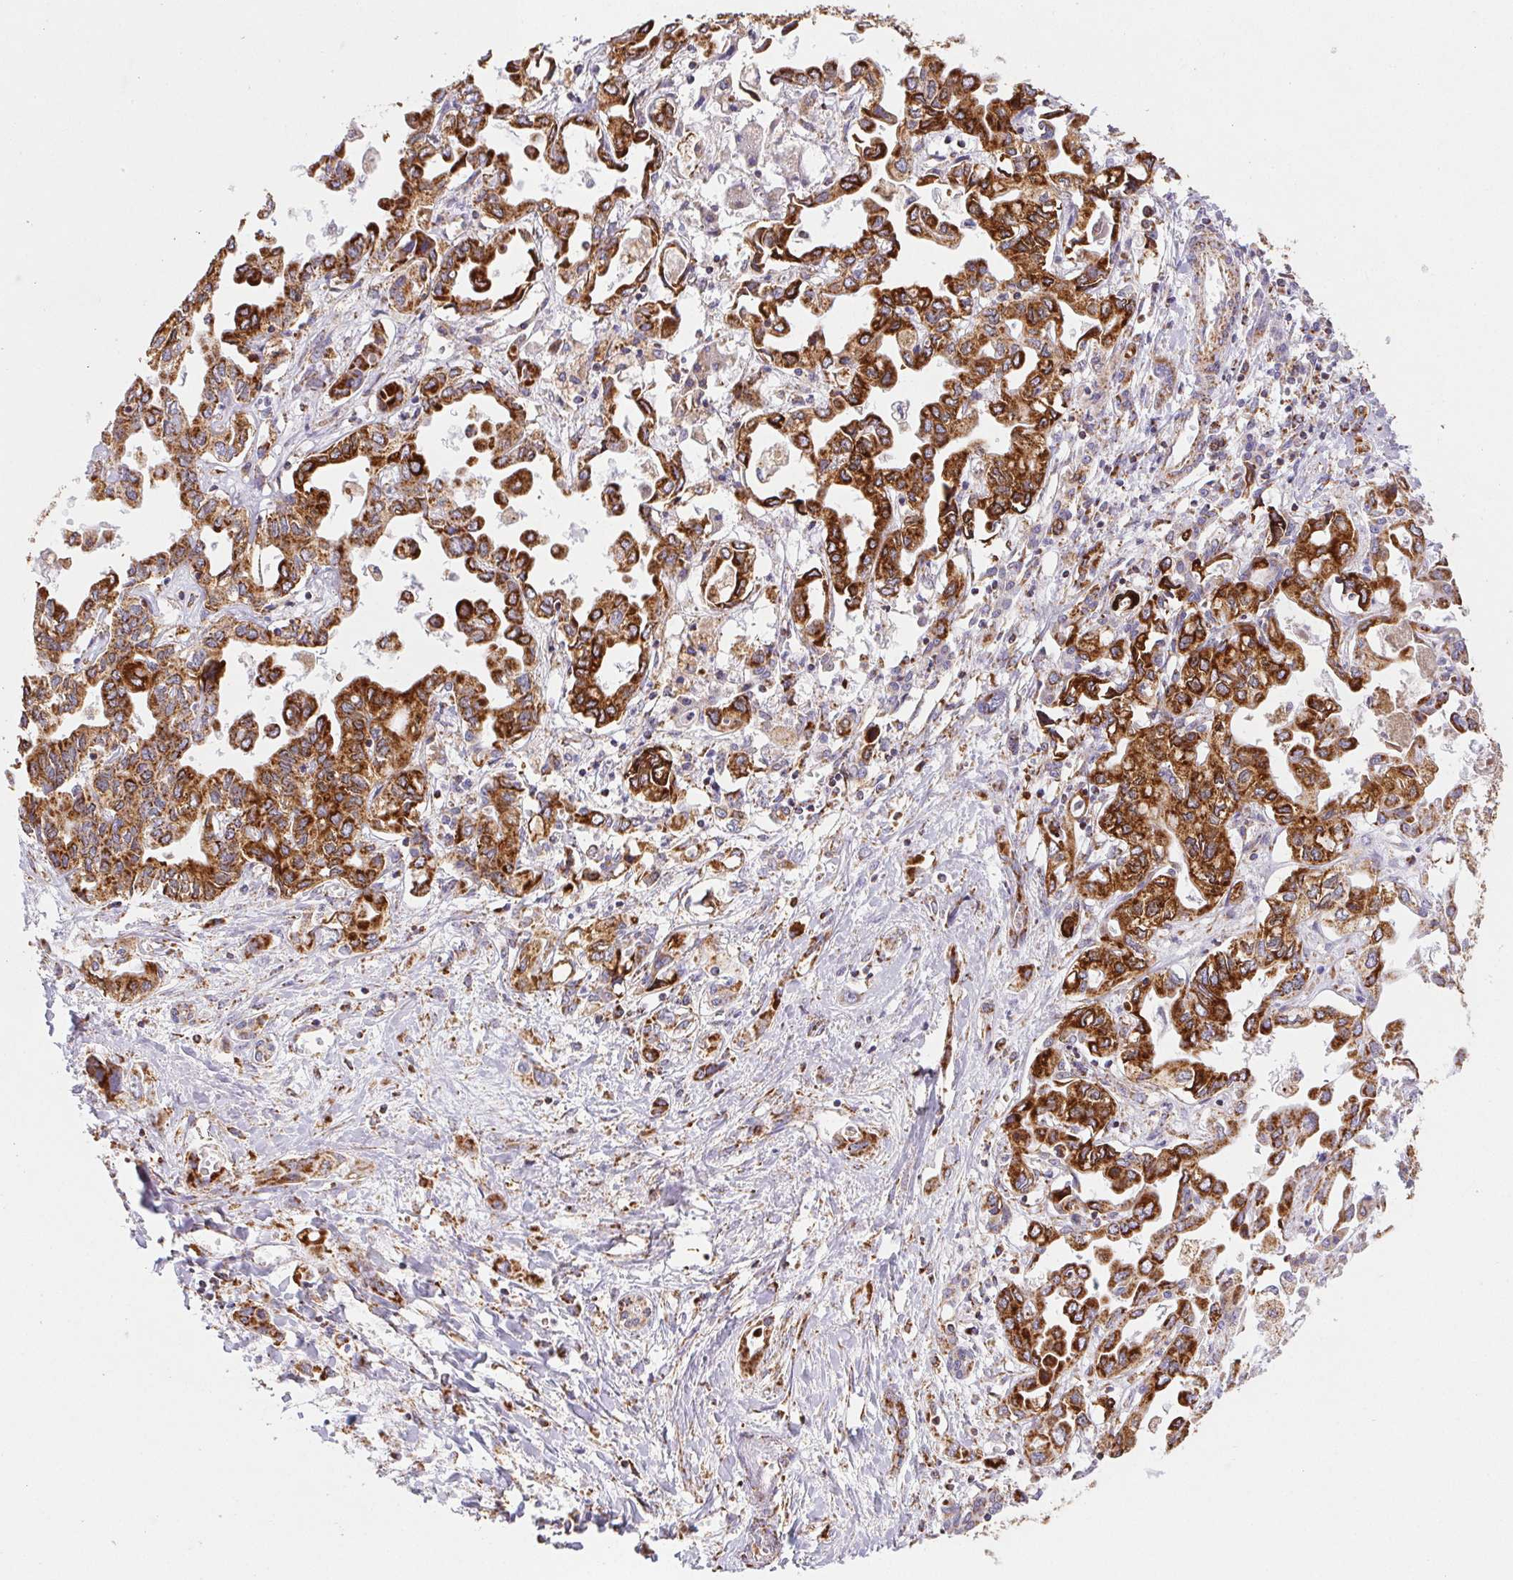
{"staining": {"intensity": "strong", "quantity": ">75%", "location": "cytoplasmic/membranous"}, "tissue": "liver cancer", "cell_type": "Tumor cells", "image_type": "cancer", "snomed": [{"axis": "morphology", "description": "Cholangiocarcinoma"}, {"axis": "topography", "description": "Liver"}], "caption": "Liver cancer (cholangiocarcinoma) stained for a protein exhibits strong cytoplasmic/membranous positivity in tumor cells.", "gene": "NIPSNAP2", "patient": {"sex": "female", "age": 64}}